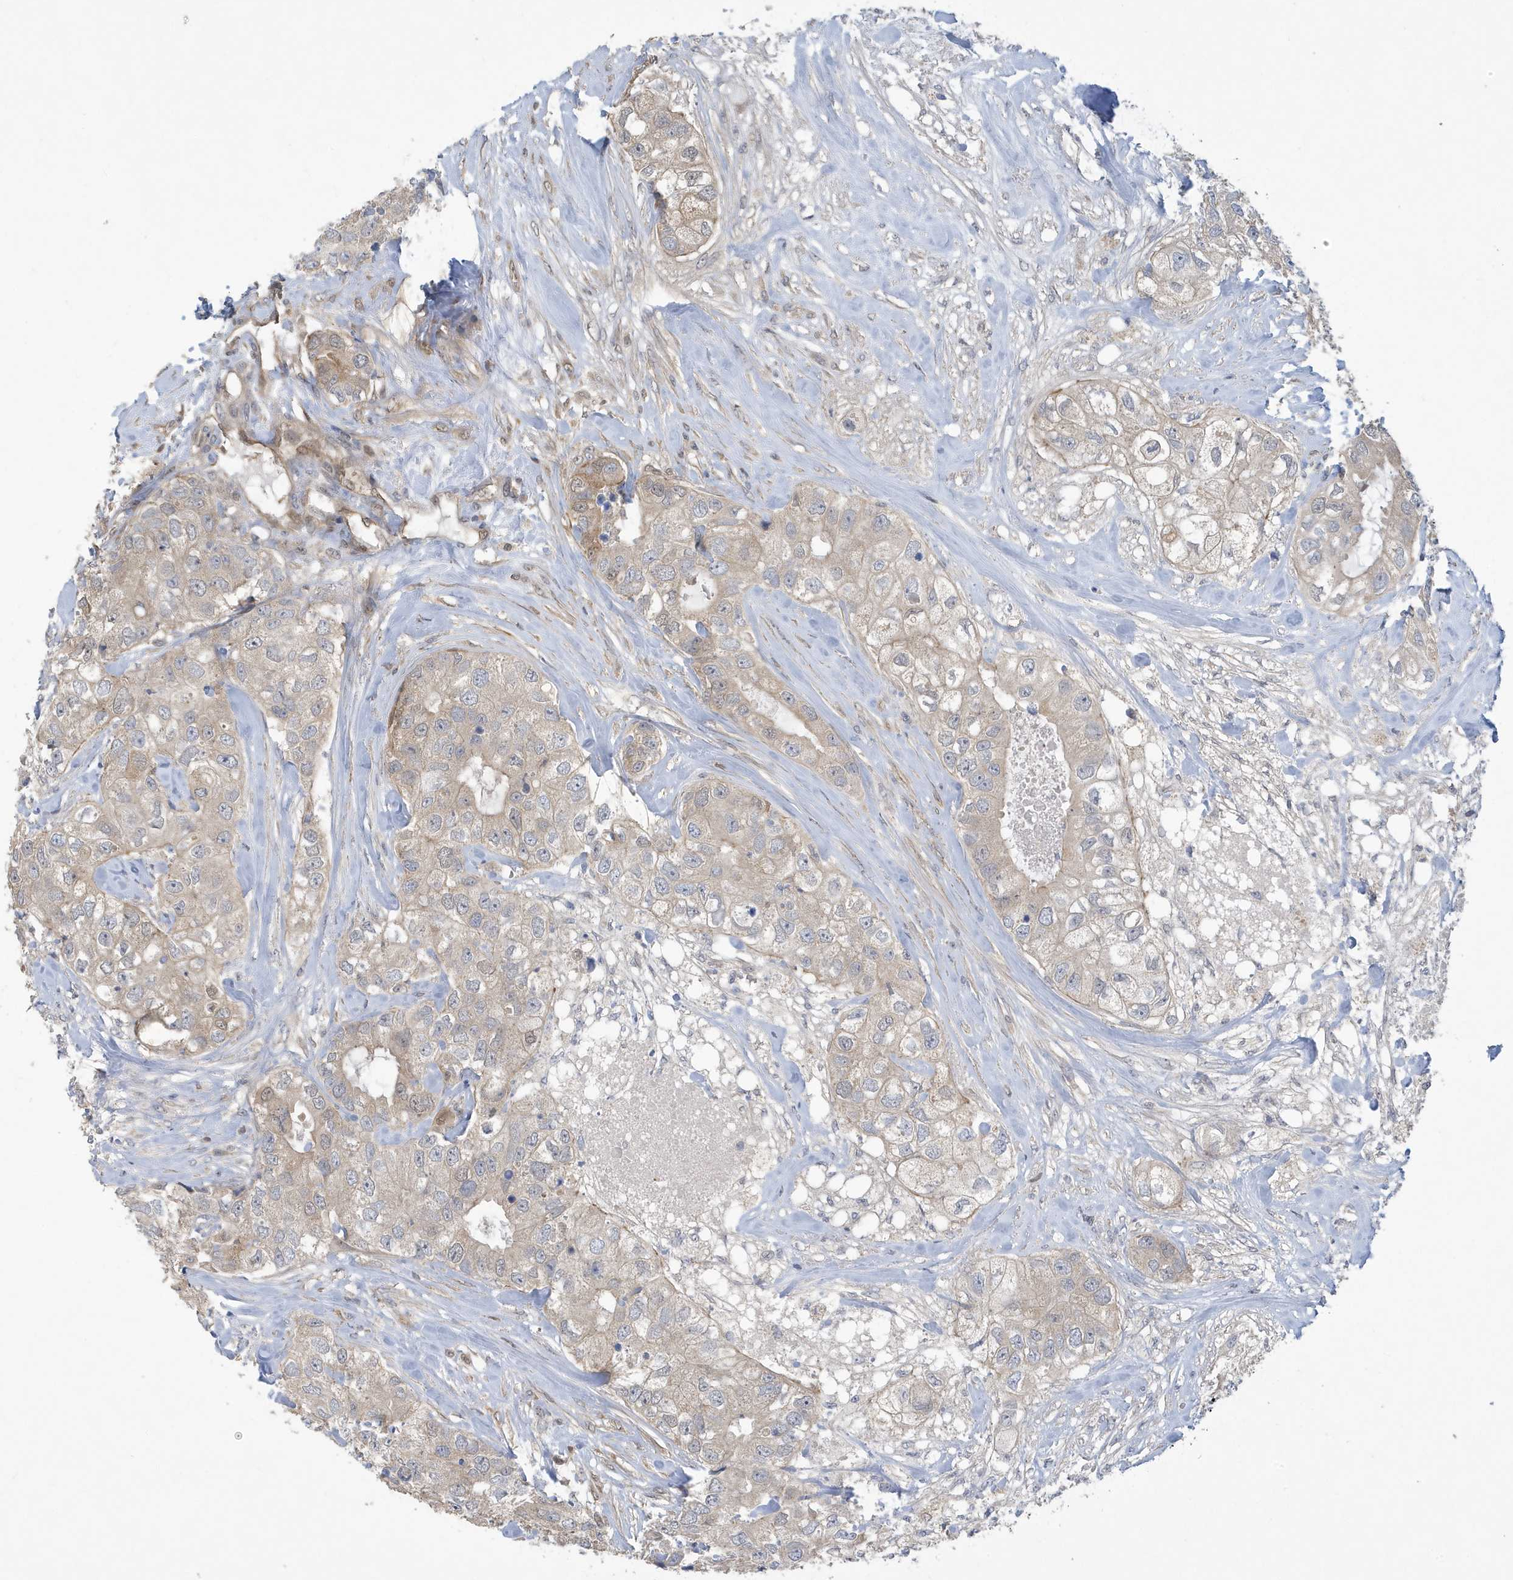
{"staining": {"intensity": "weak", "quantity": "<25%", "location": "cytoplasmic/membranous"}, "tissue": "breast cancer", "cell_type": "Tumor cells", "image_type": "cancer", "snomed": [{"axis": "morphology", "description": "Duct carcinoma"}, {"axis": "topography", "description": "Breast"}], "caption": "This is an immunohistochemistry (IHC) micrograph of human breast cancer. There is no expression in tumor cells.", "gene": "NCOA7", "patient": {"sex": "female", "age": 62}}